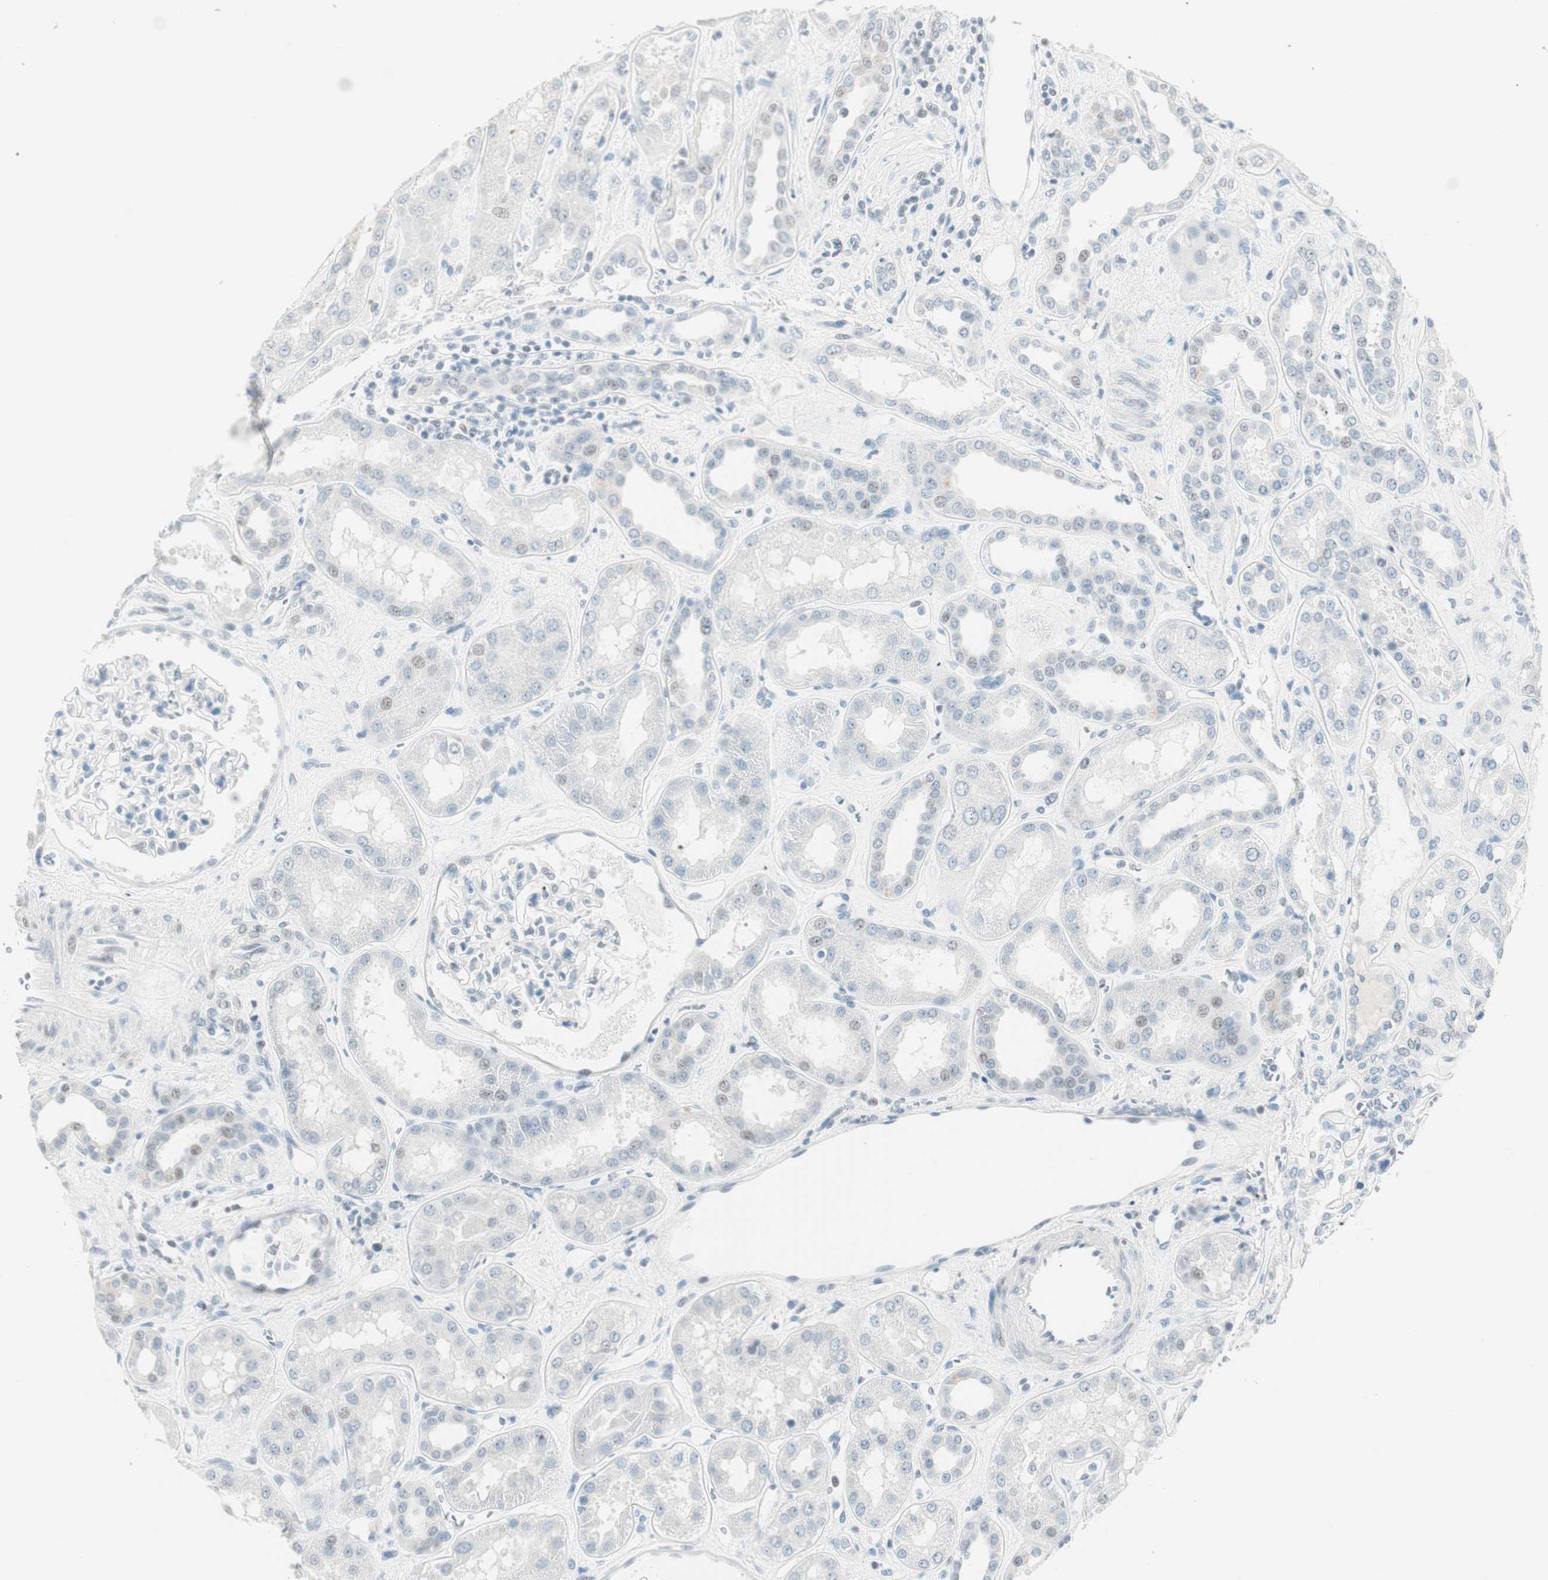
{"staining": {"intensity": "negative", "quantity": "none", "location": "none"}, "tissue": "kidney", "cell_type": "Cells in glomeruli", "image_type": "normal", "snomed": [{"axis": "morphology", "description": "Normal tissue, NOS"}, {"axis": "topography", "description": "Kidney"}], "caption": "Immunohistochemistry (IHC) of benign kidney exhibits no positivity in cells in glomeruli.", "gene": "HOXB13", "patient": {"sex": "male", "age": 59}}